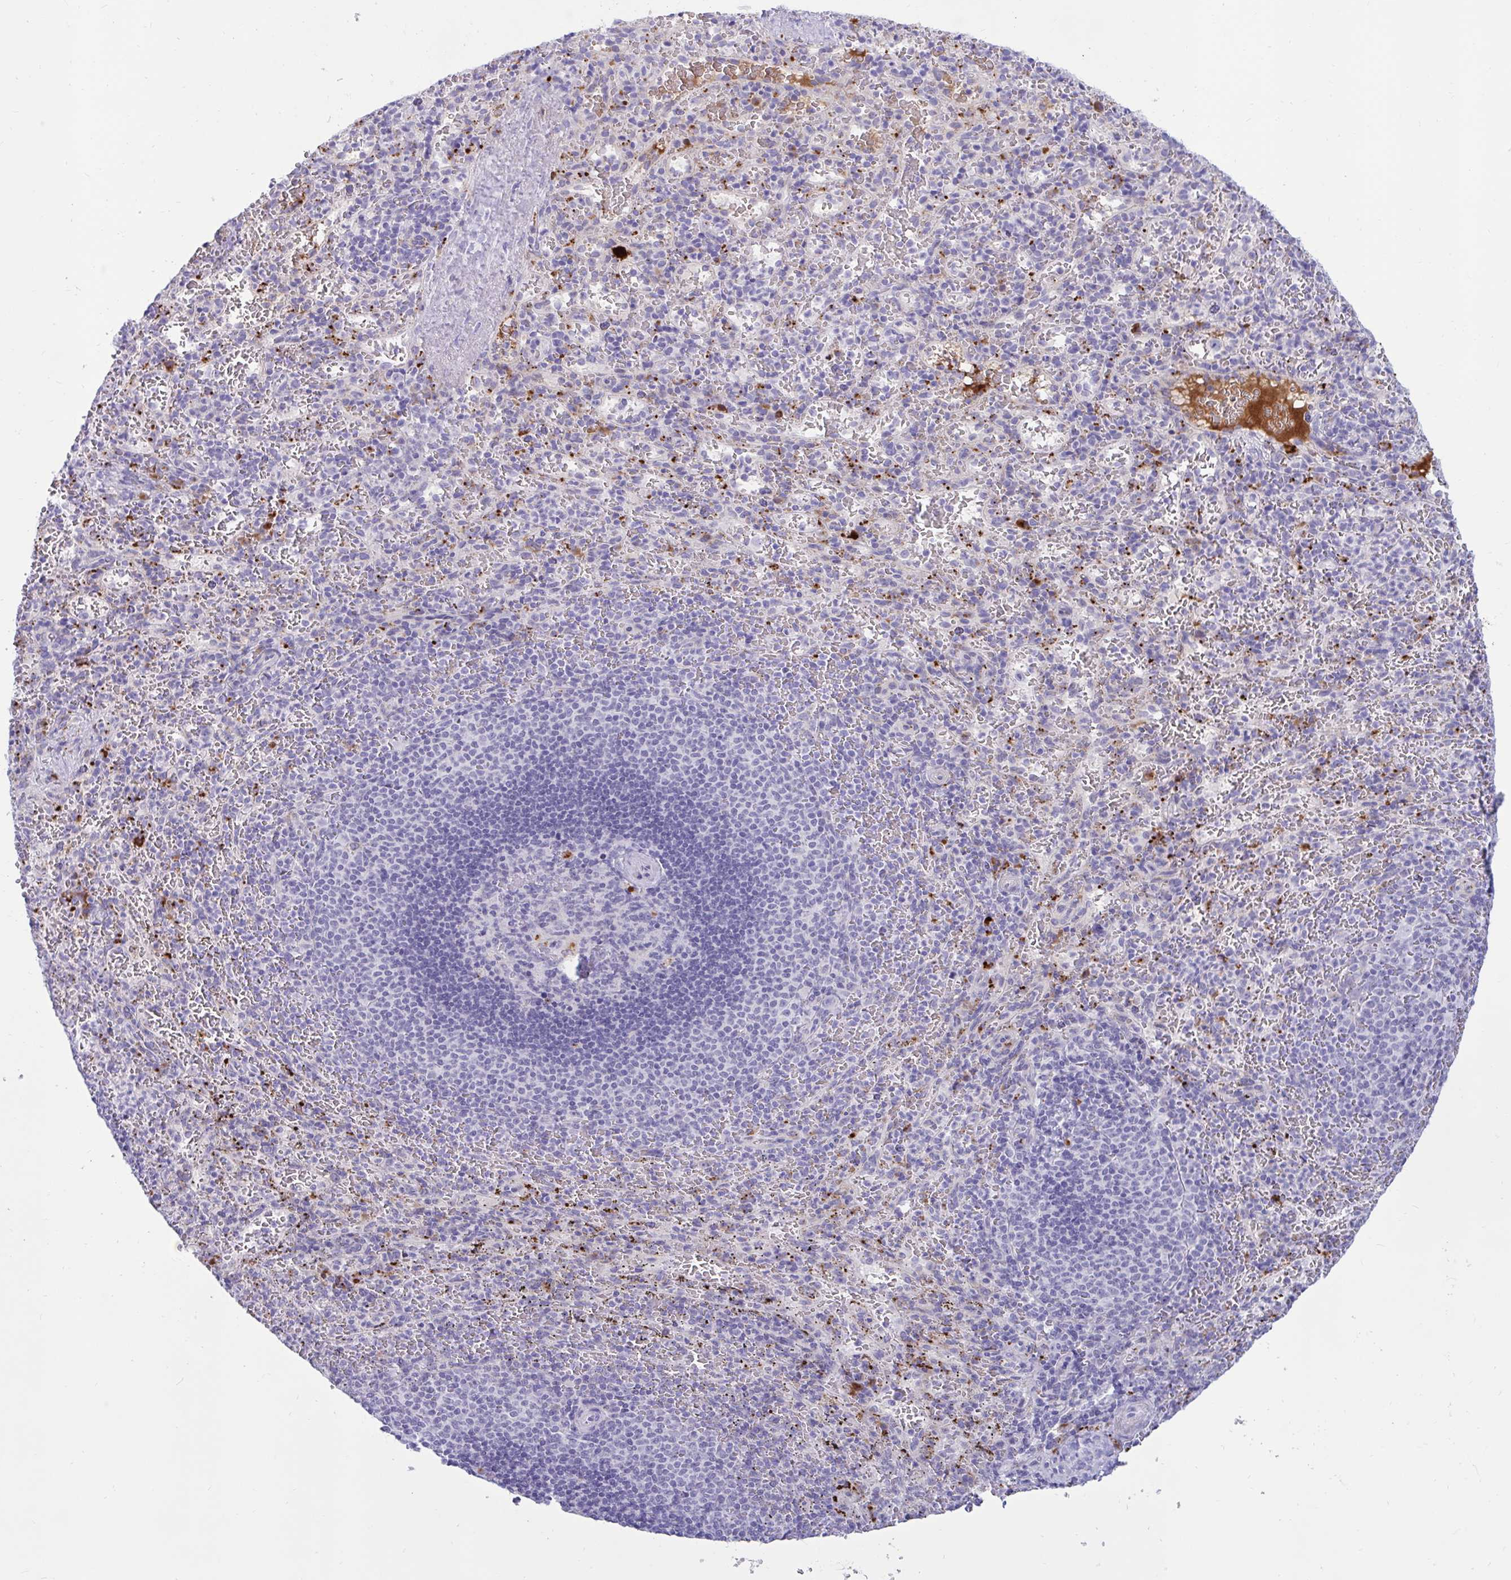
{"staining": {"intensity": "negative", "quantity": "none", "location": "none"}, "tissue": "spleen", "cell_type": "Cells in red pulp", "image_type": "normal", "snomed": [{"axis": "morphology", "description": "Normal tissue, NOS"}, {"axis": "topography", "description": "Spleen"}], "caption": "Immunohistochemical staining of unremarkable human spleen demonstrates no significant expression in cells in red pulp. (Stains: DAB (3,3'-diaminobenzidine) immunohistochemistry (IHC) with hematoxylin counter stain, Microscopy: brightfield microscopy at high magnification).", "gene": "FAM219B", "patient": {"sex": "male", "age": 57}}